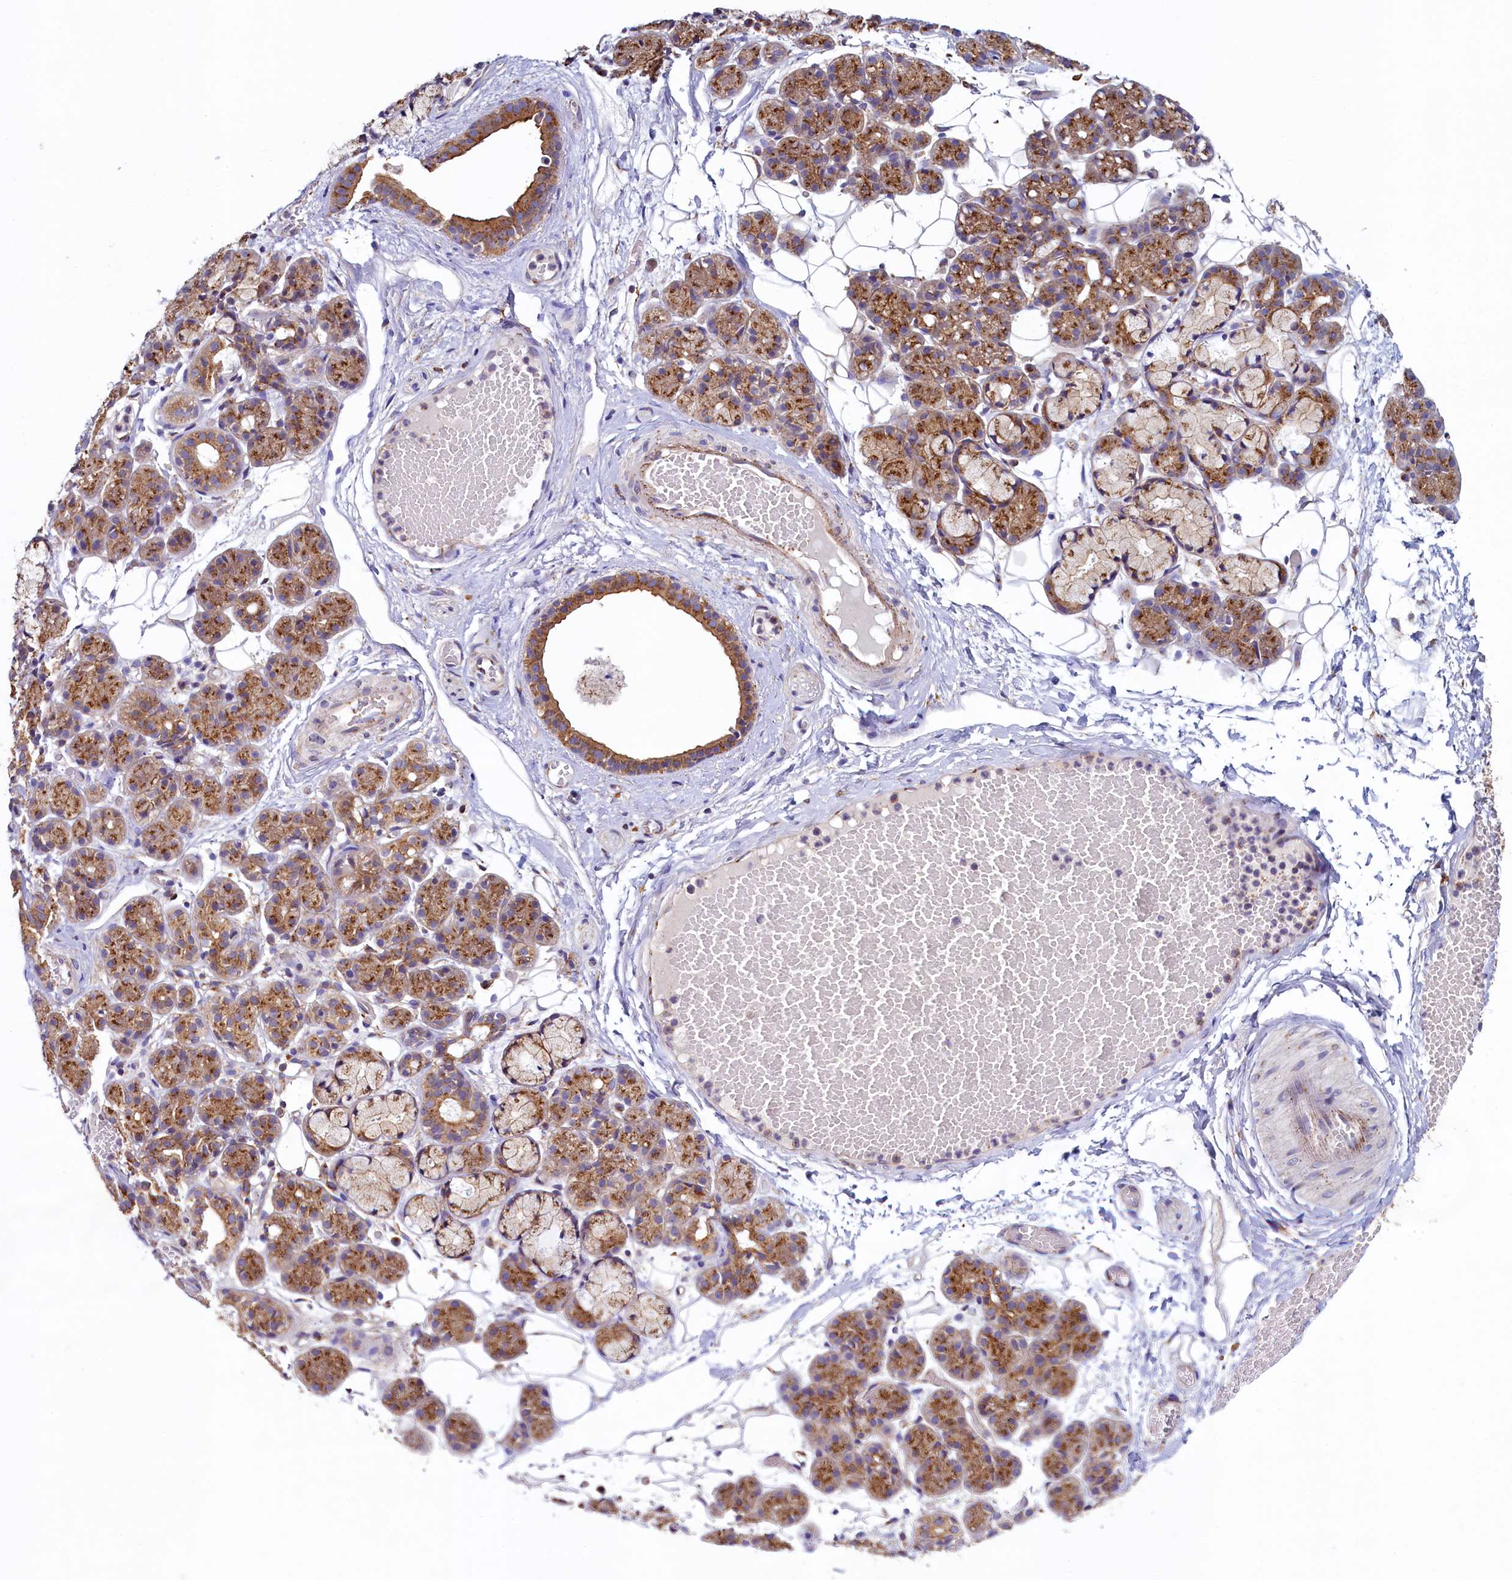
{"staining": {"intensity": "moderate", "quantity": ">75%", "location": "cytoplasmic/membranous"}, "tissue": "salivary gland", "cell_type": "Glandular cells", "image_type": "normal", "snomed": [{"axis": "morphology", "description": "Normal tissue, NOS"}, {"axis": "topography", "description": "Salivary gland"}], "caption": "Approximately >75% of glandular cells in benign human salivary gland demonstrate moderate cytoplasmic/membranous protein expression as visualized by brown immunohistochemical staining.", "gene": "GPR21", "patient": {"sex": "male", "age": 63}}